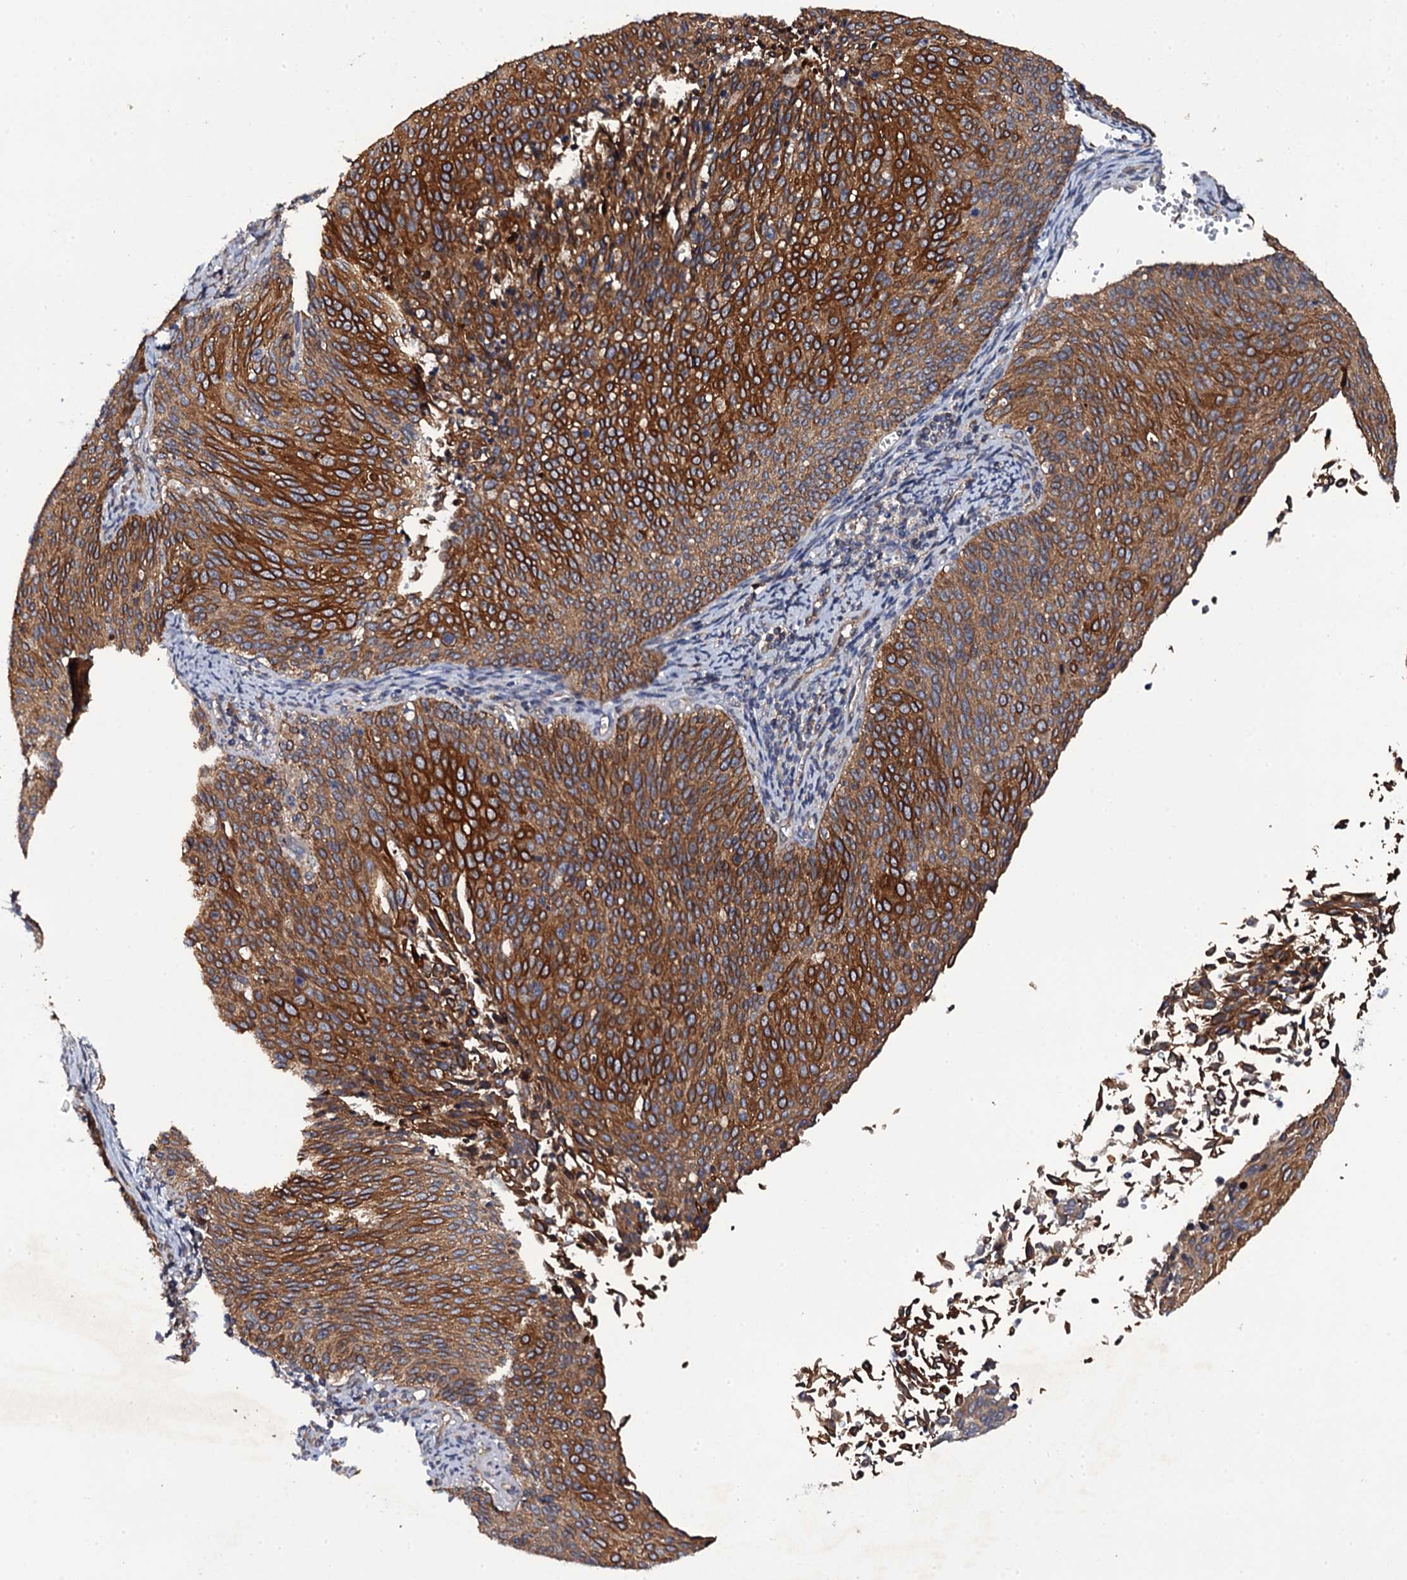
{"staining": {"intensity": "strong", "quantity": ">75%", "location": "cytoplasmic/membranous"}, "tissue": "cervical cancer", "cell_type": "Tumor cells", "image_type": "cancer", "snomed": [{"axis": "morphology", "description": "Squamous cell carcinoma, NOS"}, {"axis": "topography", "description": "Cervix"}], "caption": "Approximately >75% of tumor cells in human squamous cell carcinoma (cervical) show strong cytoplasmic/membranous protein staining as visualized by brown immunohistochemical staining.", "gene": "TTC23", "patient": {"sex": "female", "age": 55}}